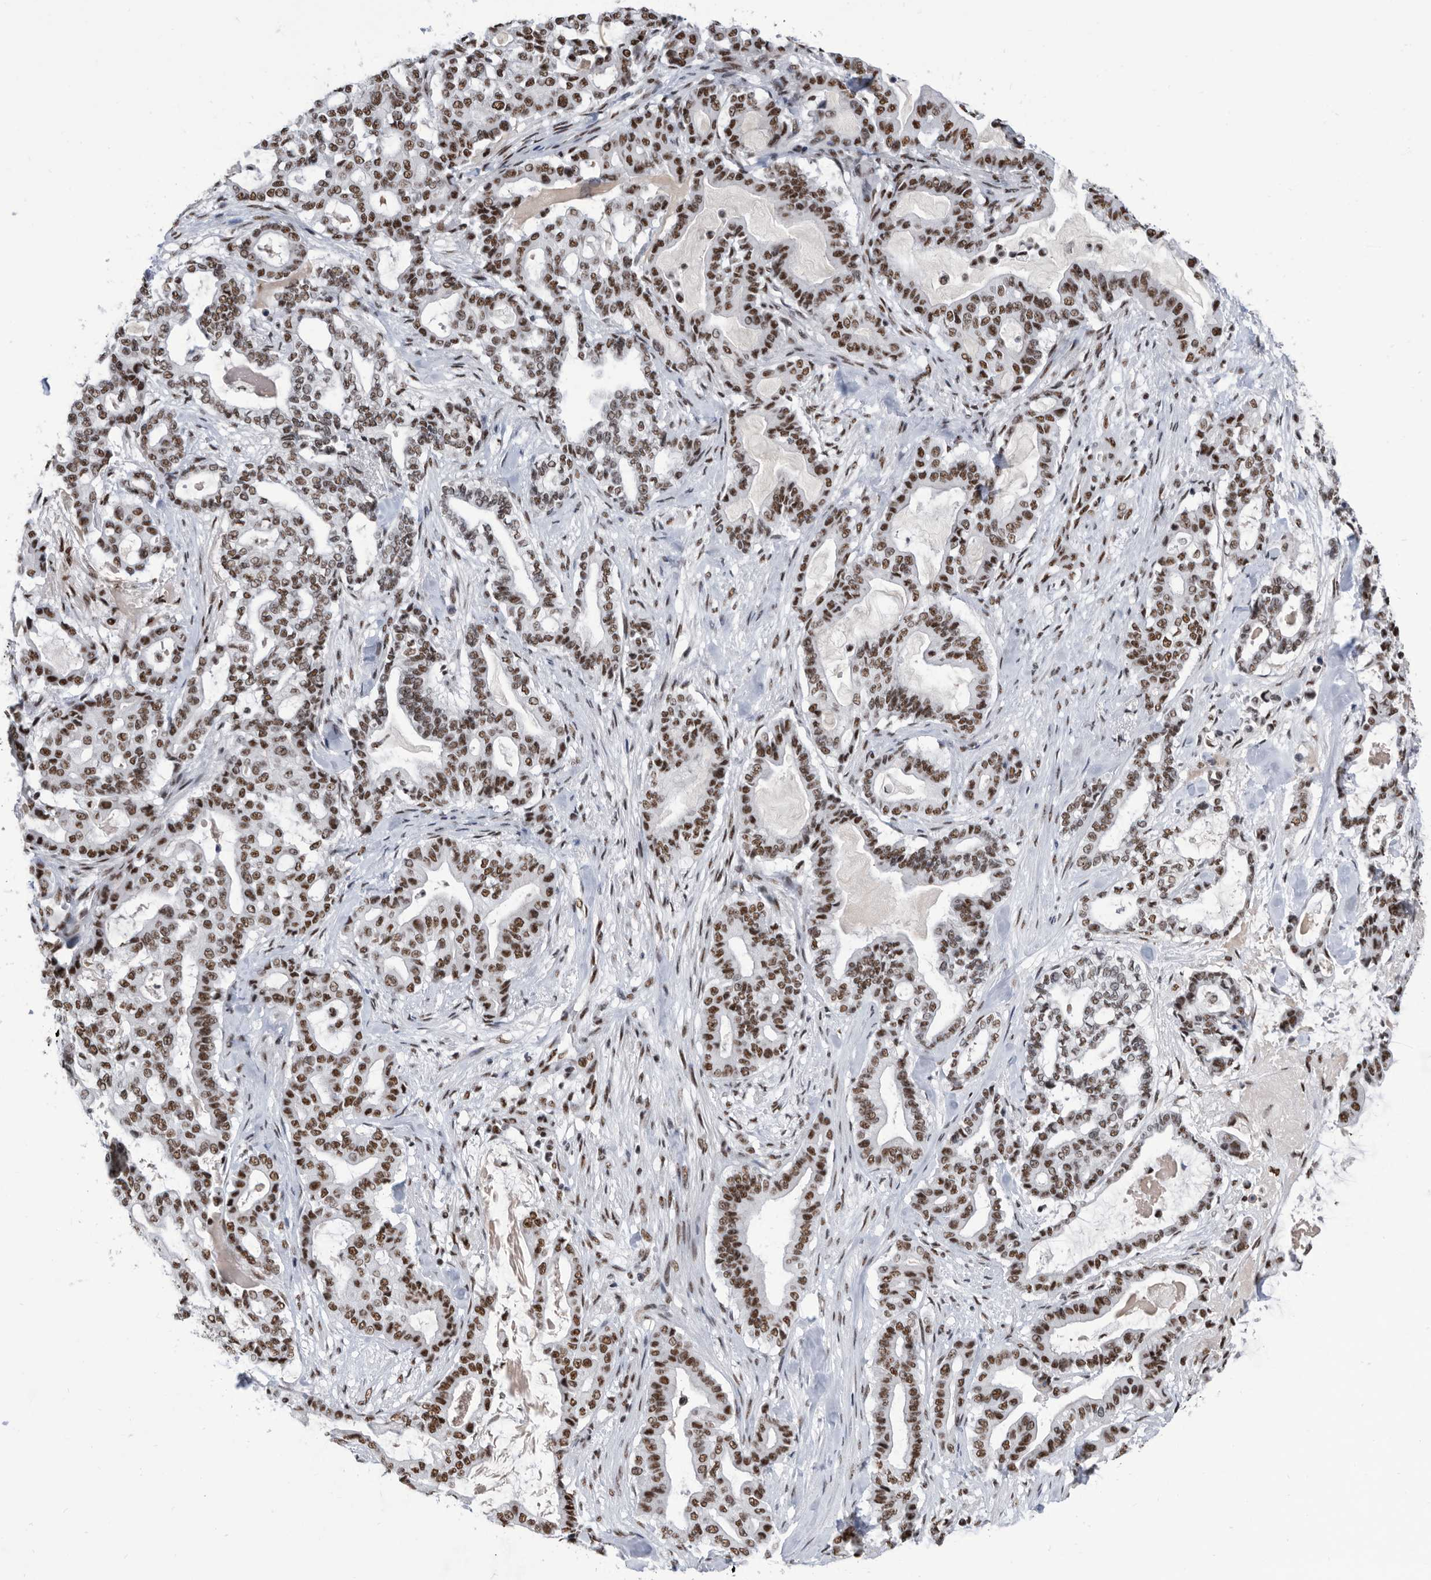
{"staining": {"intensity": "strong", "quantity": ">75%", "location": "nuclear"}, "tissue": "pancreatic cancer", "cell_type": "Tumor cells", "image_type": "cancer", "snomed": [{"axis": "morphology", "description": "Adenocarcinoma, NOS"}, {"axis": "topography", "description": "Pancreas"}], "caption": "A photomicrograph of human pancreatic adenocarcinoma stained for a protein shows strong nuclear brown staining in tumor cells.", "gene": "SF3A1", "patient": {"sex": "male", "age": 63}}